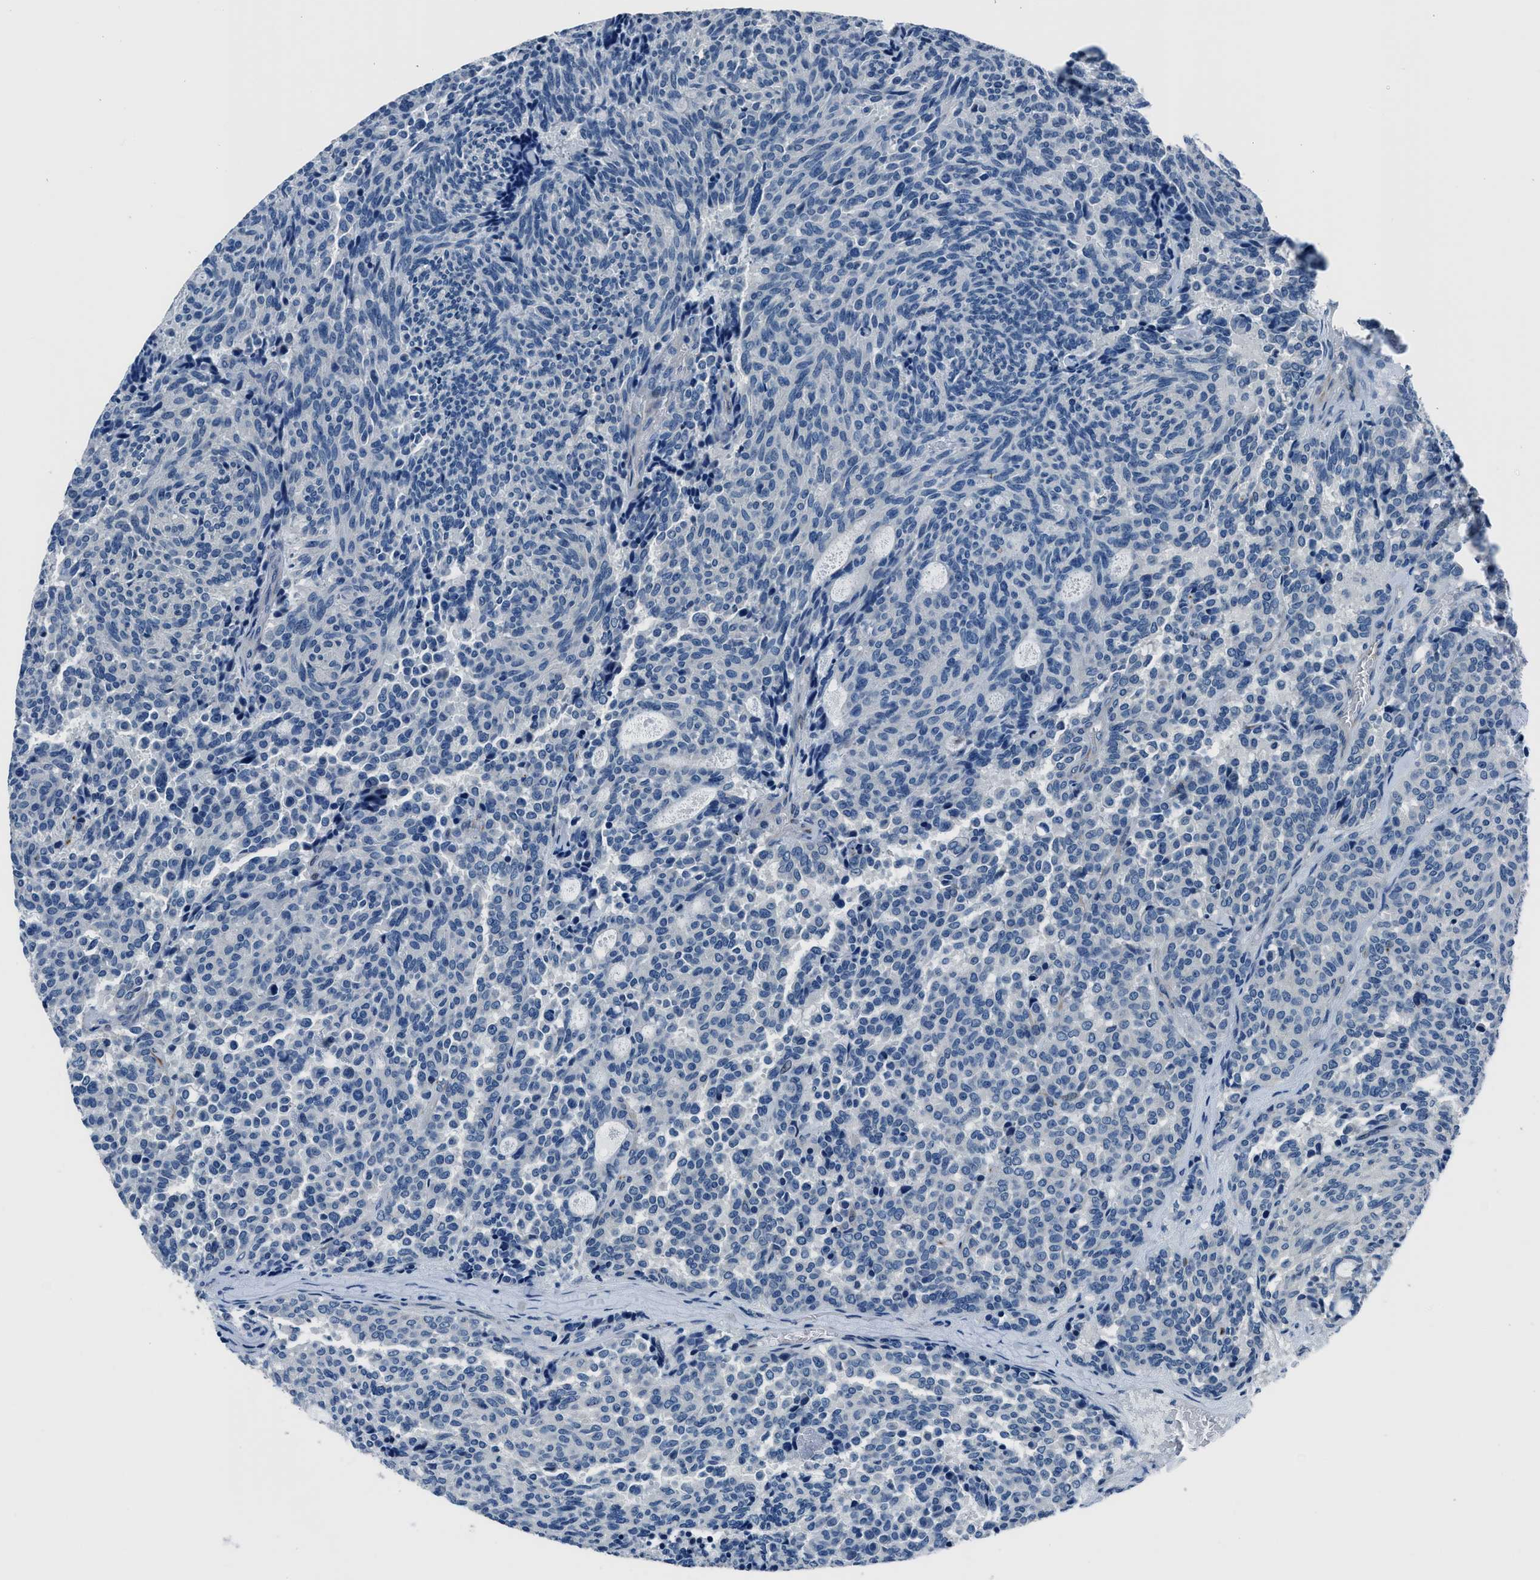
{"staining": {"intensity": "negative", "quantity": "none", "location": "none"}, "tissue": "carcinoid", "cell_type": "Tumor cells", "image_type": "cancer", "snomed": [{"axis": "morphology", "description": "Carcinoid, malignant, NOS"}, {"axis": "topography", "description": "Pancreas"}], "caption": "Image shows no significant protein expression in tumor cells of malignant carcinoid.", "gene": "GJA3", "patient": {"sex": "female", "age": 54}}